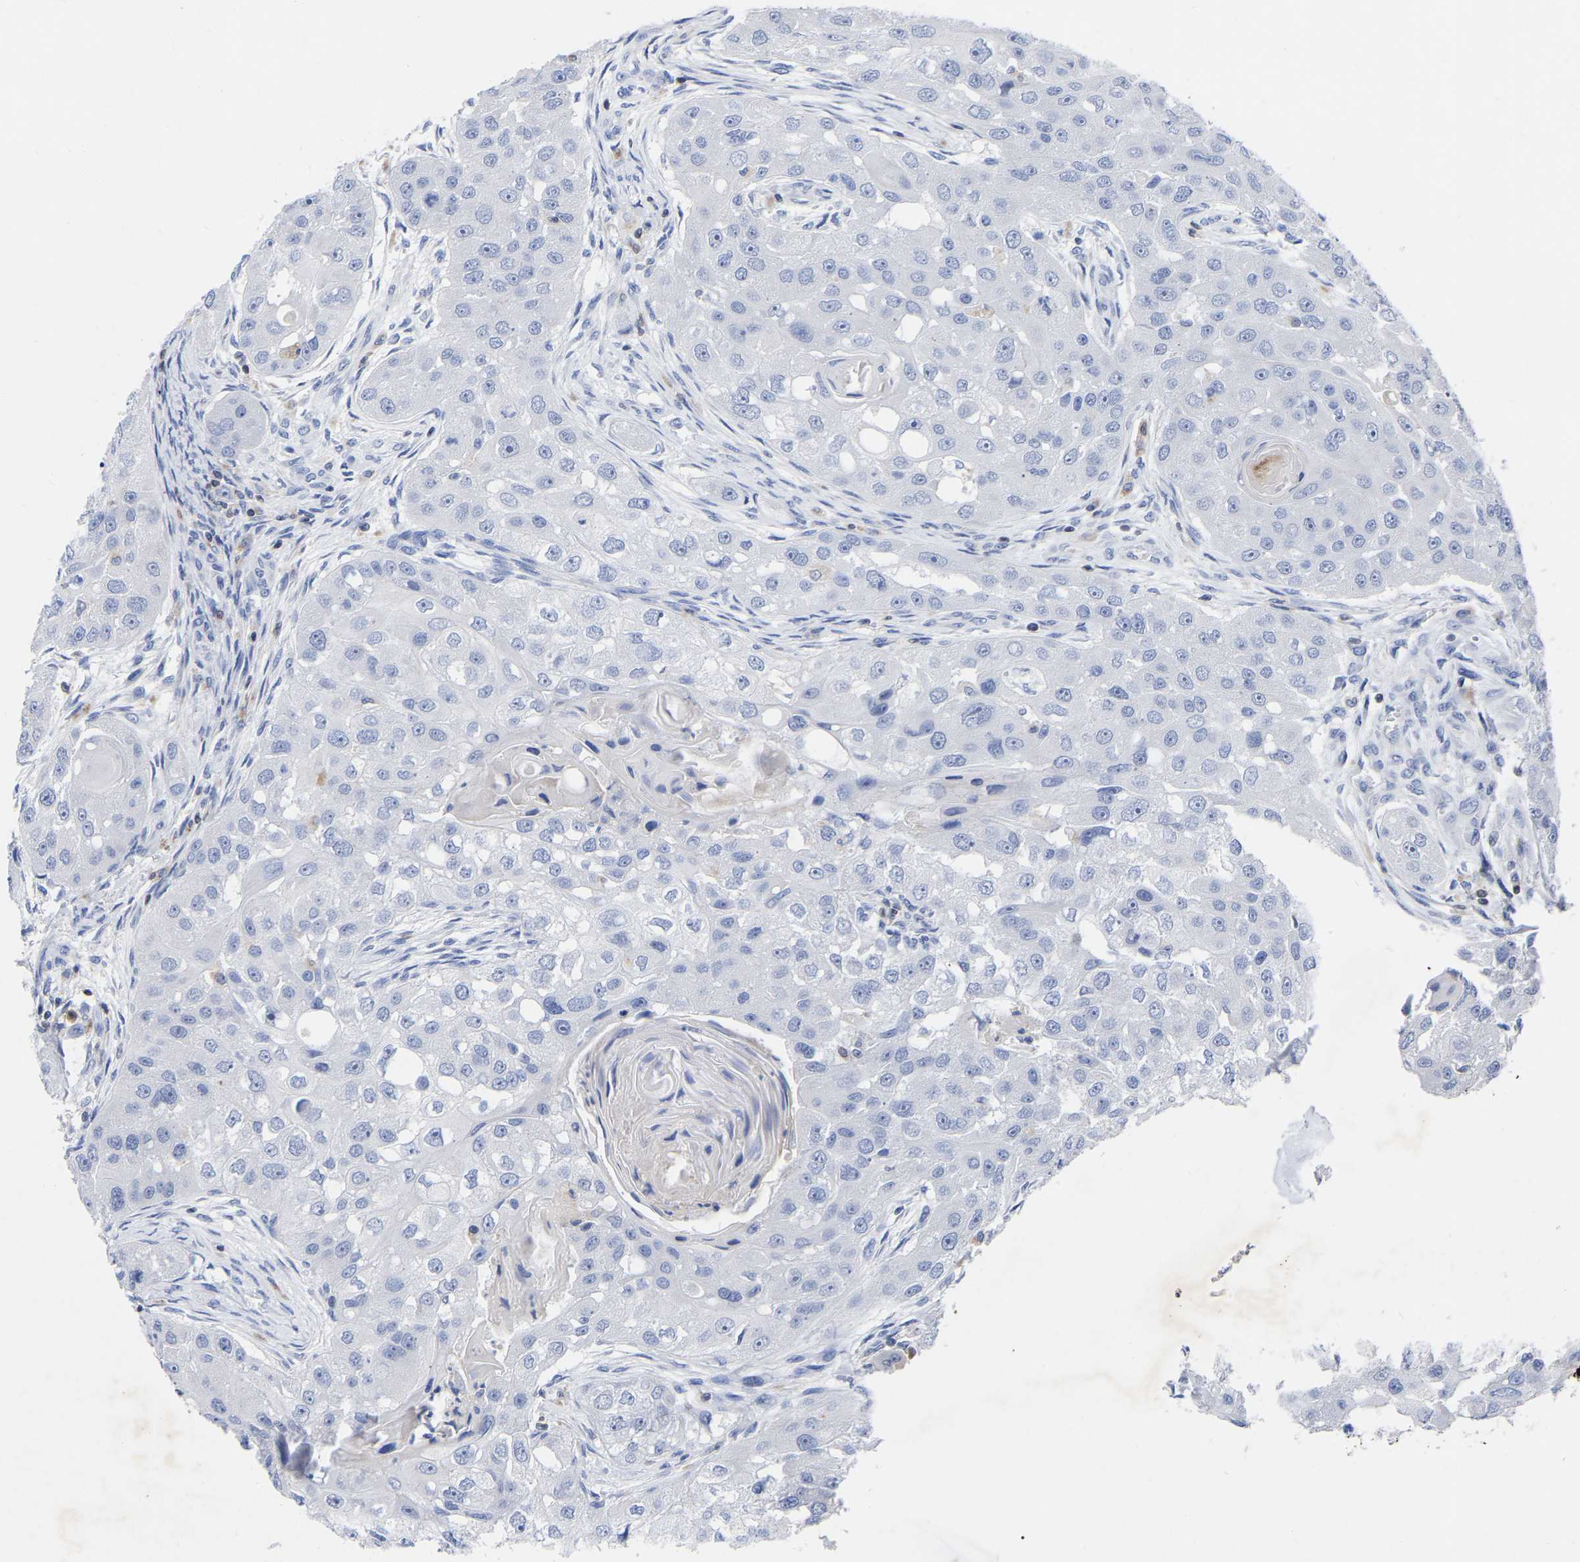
{"staining": {"intensity": "negative", "quantity": "none", "location": "none"}, "tissue": "head and neck cancer", "cell_type": "Tumor cells", "image_type": "cancer", "snomed": [{"axis": "morphology", "description": "Normal tissue, NOS"}, {"axis": "morphology", "description": "Squamous cell carcinoma, NOS"}, {"axis": "topography", "description": "Skeletal muscle"}, {"axis": "topography", "description": "Head-Neck"}], "caption": "A photomicrograph of human head and neck cancer is negative for staining in tumor cells.", "gene": "PTPN7", "patient": {"sex": "male", "age": 51}}